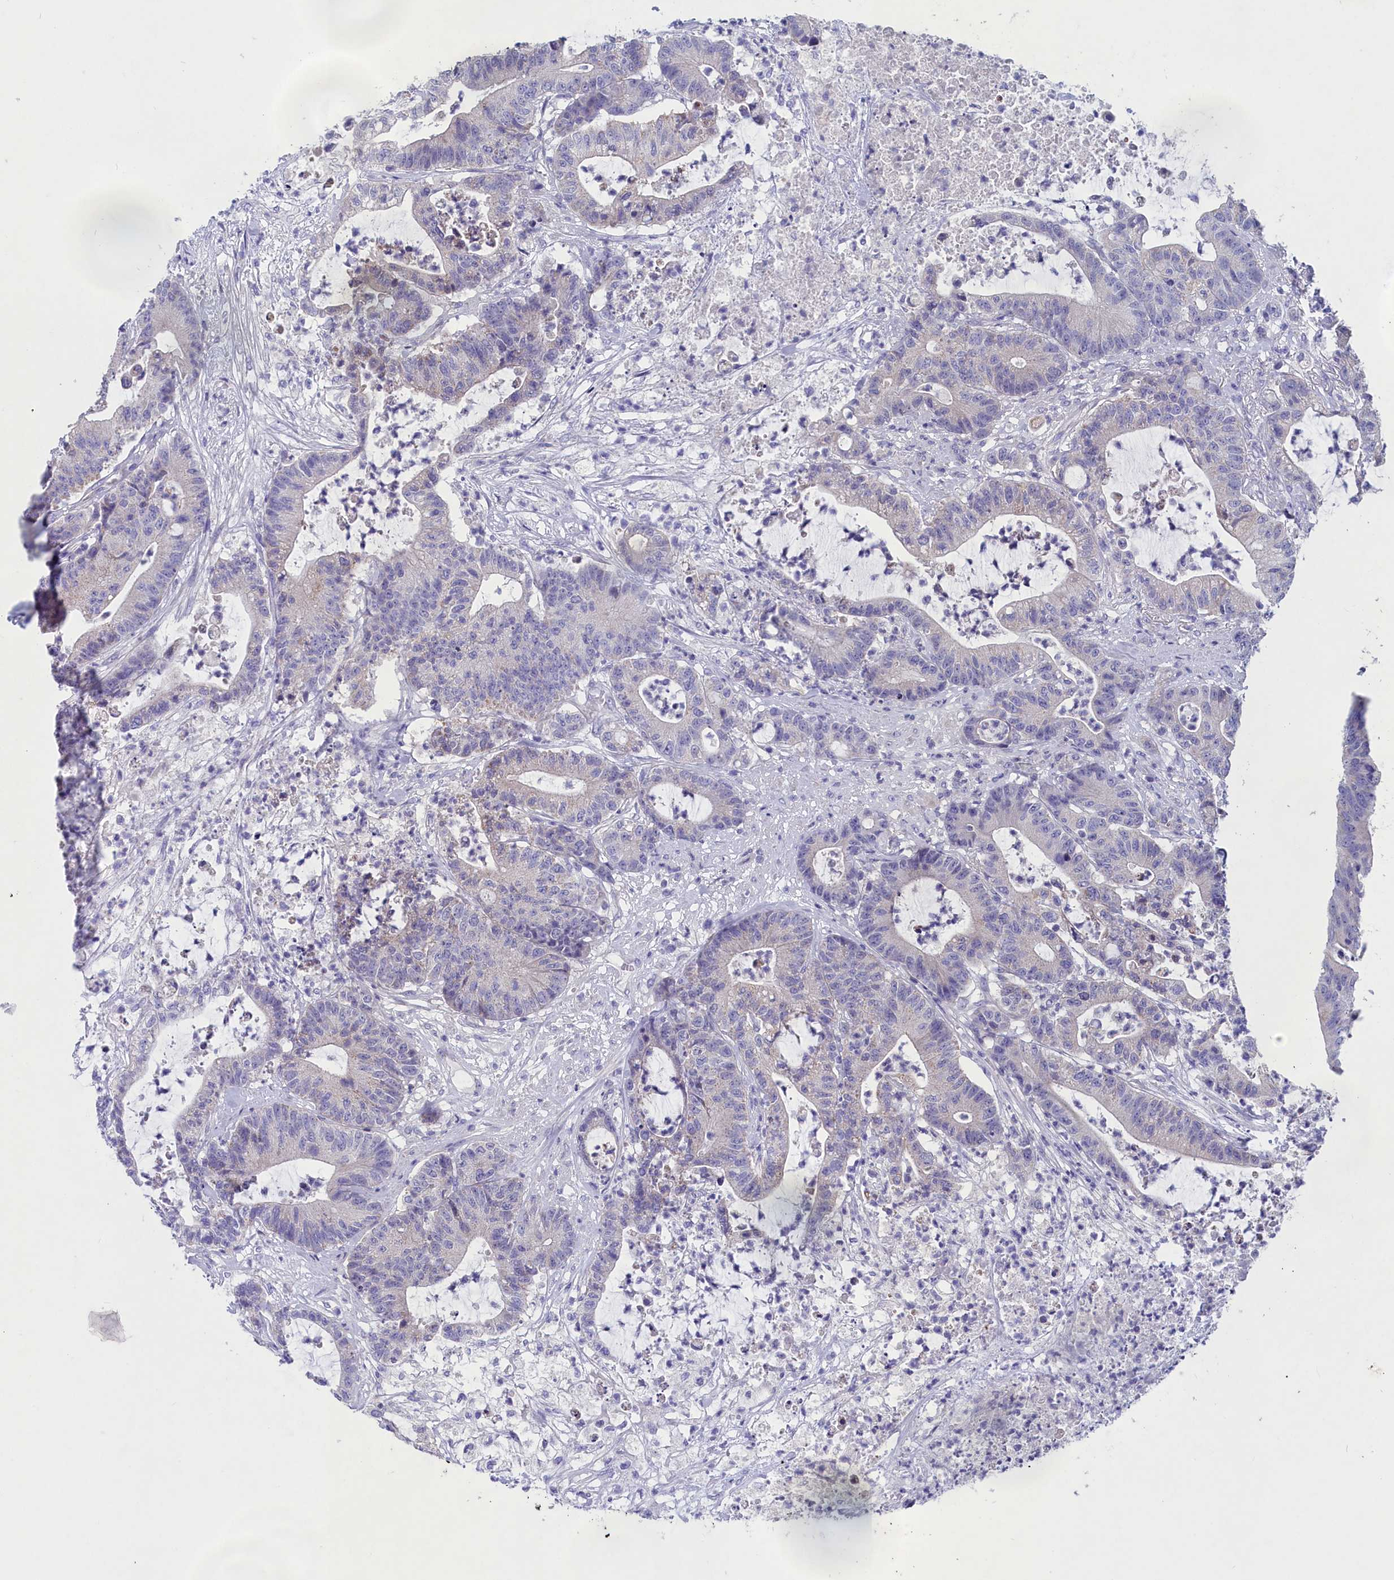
{"staining": {"intensity": "negative", "quantity": "none", "location": "none"}, "tissue": "colorectal cancer", "cell_type": "Tumor cells", "image_type": "cancer", "snomed": [{"axis": "morphology", "description": "Adenocarcinoma, NOS"}, {"axis": "topography", "description": "Colon"}], "caption": "Immunohistochemical staining of adenocarcinoma (colorectal) shows no significant staining in tumor cells. (DAB (3,3'-diaminobenzidine) IHC, high magnification).", "gene": "PRDM12", "patient": {"sex": "female", "age": 84}}